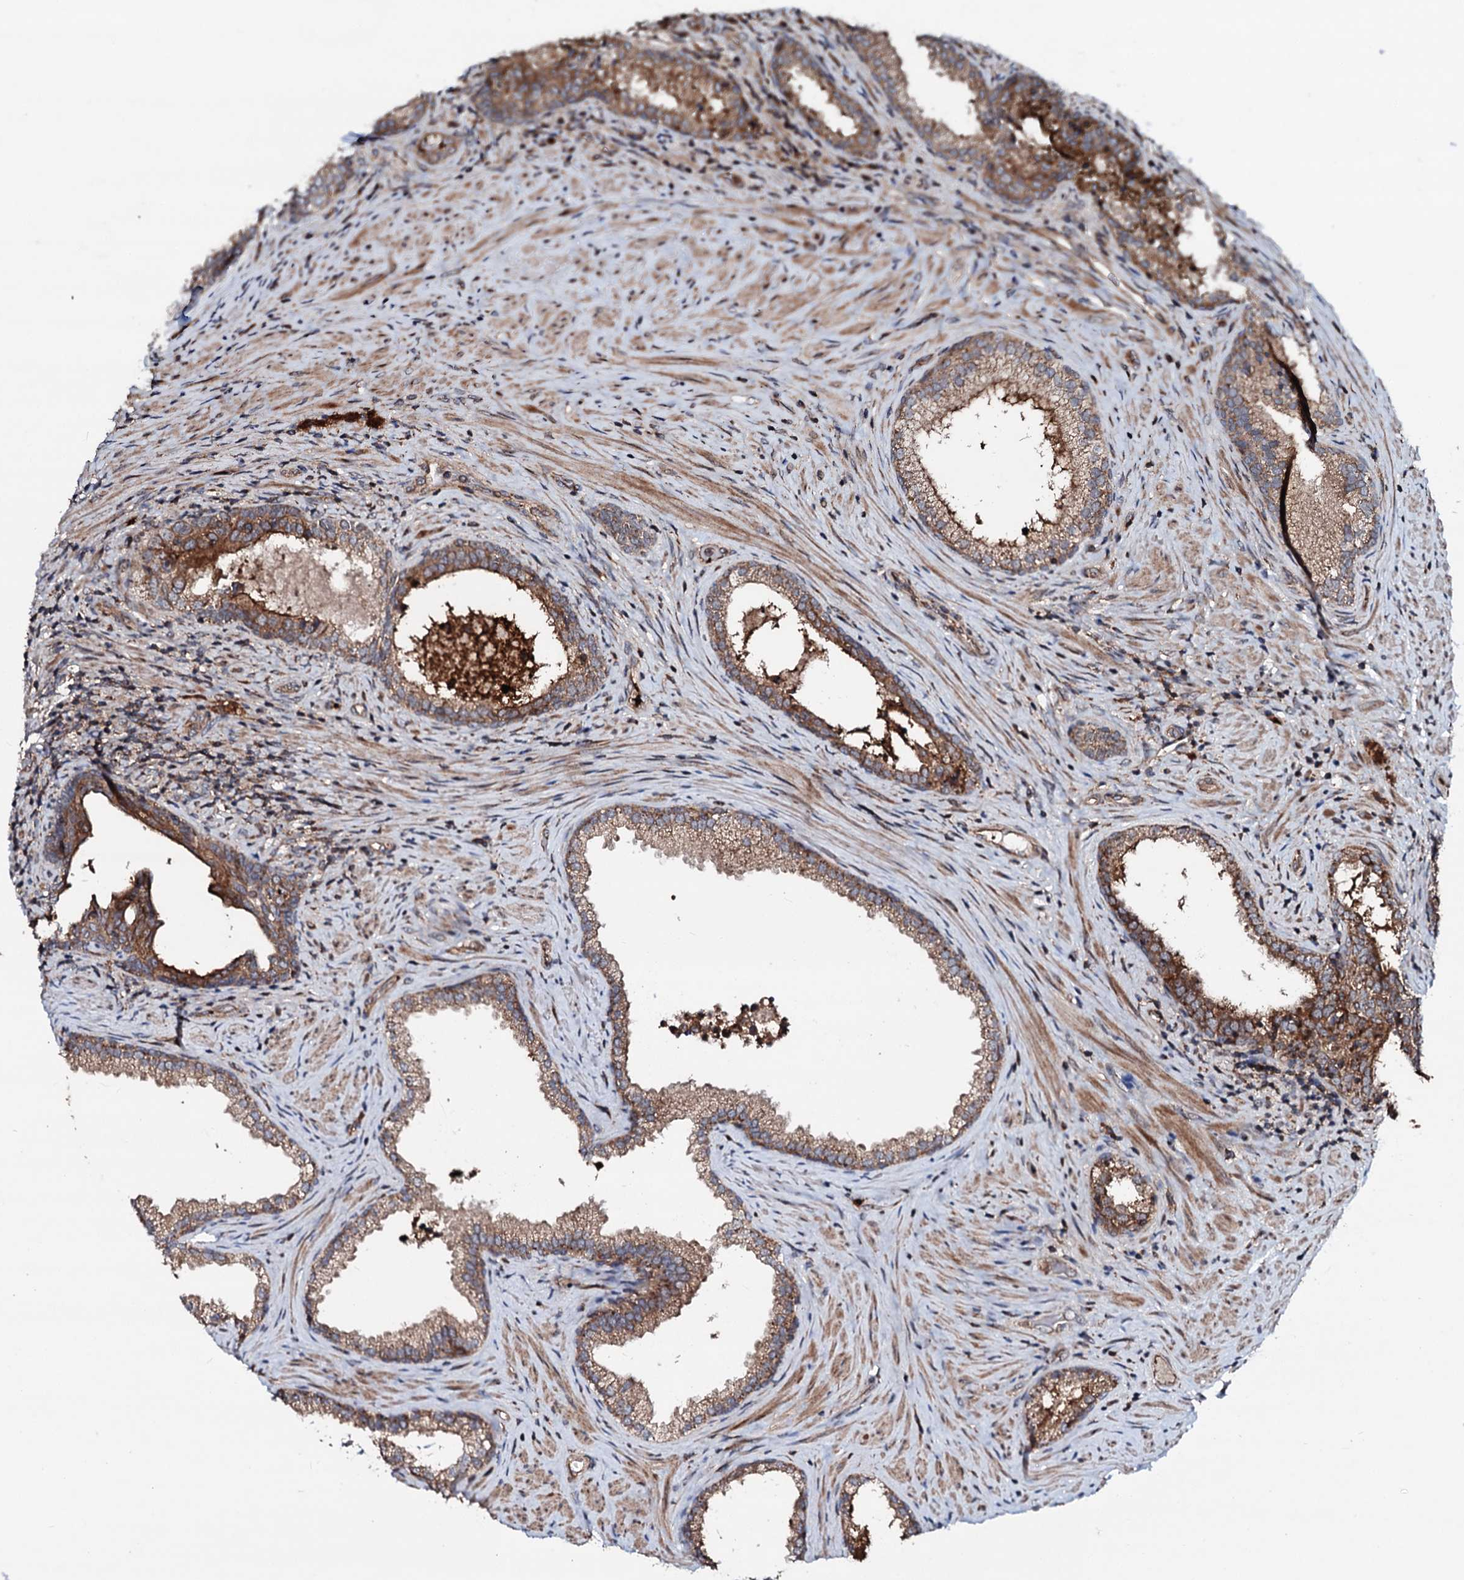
{"staining": {"intensity": "strong", "quantity": ">75%", "location": "cytoplasmic/membranous"}, "tissue": "prostate", "cell_type": "Glandular cells", "image_type": "normal", "snomed": [{"axis": "morphology", "description": "Normal tissue, NOS"}, {"axis": "topography", "description": "Prostate"}], "caption": "This photomicrograph displays normal prostate stained with IHC to label a protein in brown. The cytoplasmic/membranous of glandular cells show strong positivity for the protein. Nuclei are counter-stained blue.", "gene": "ENSG00000256591", "patient": {"sex": "male", "age": 76}}